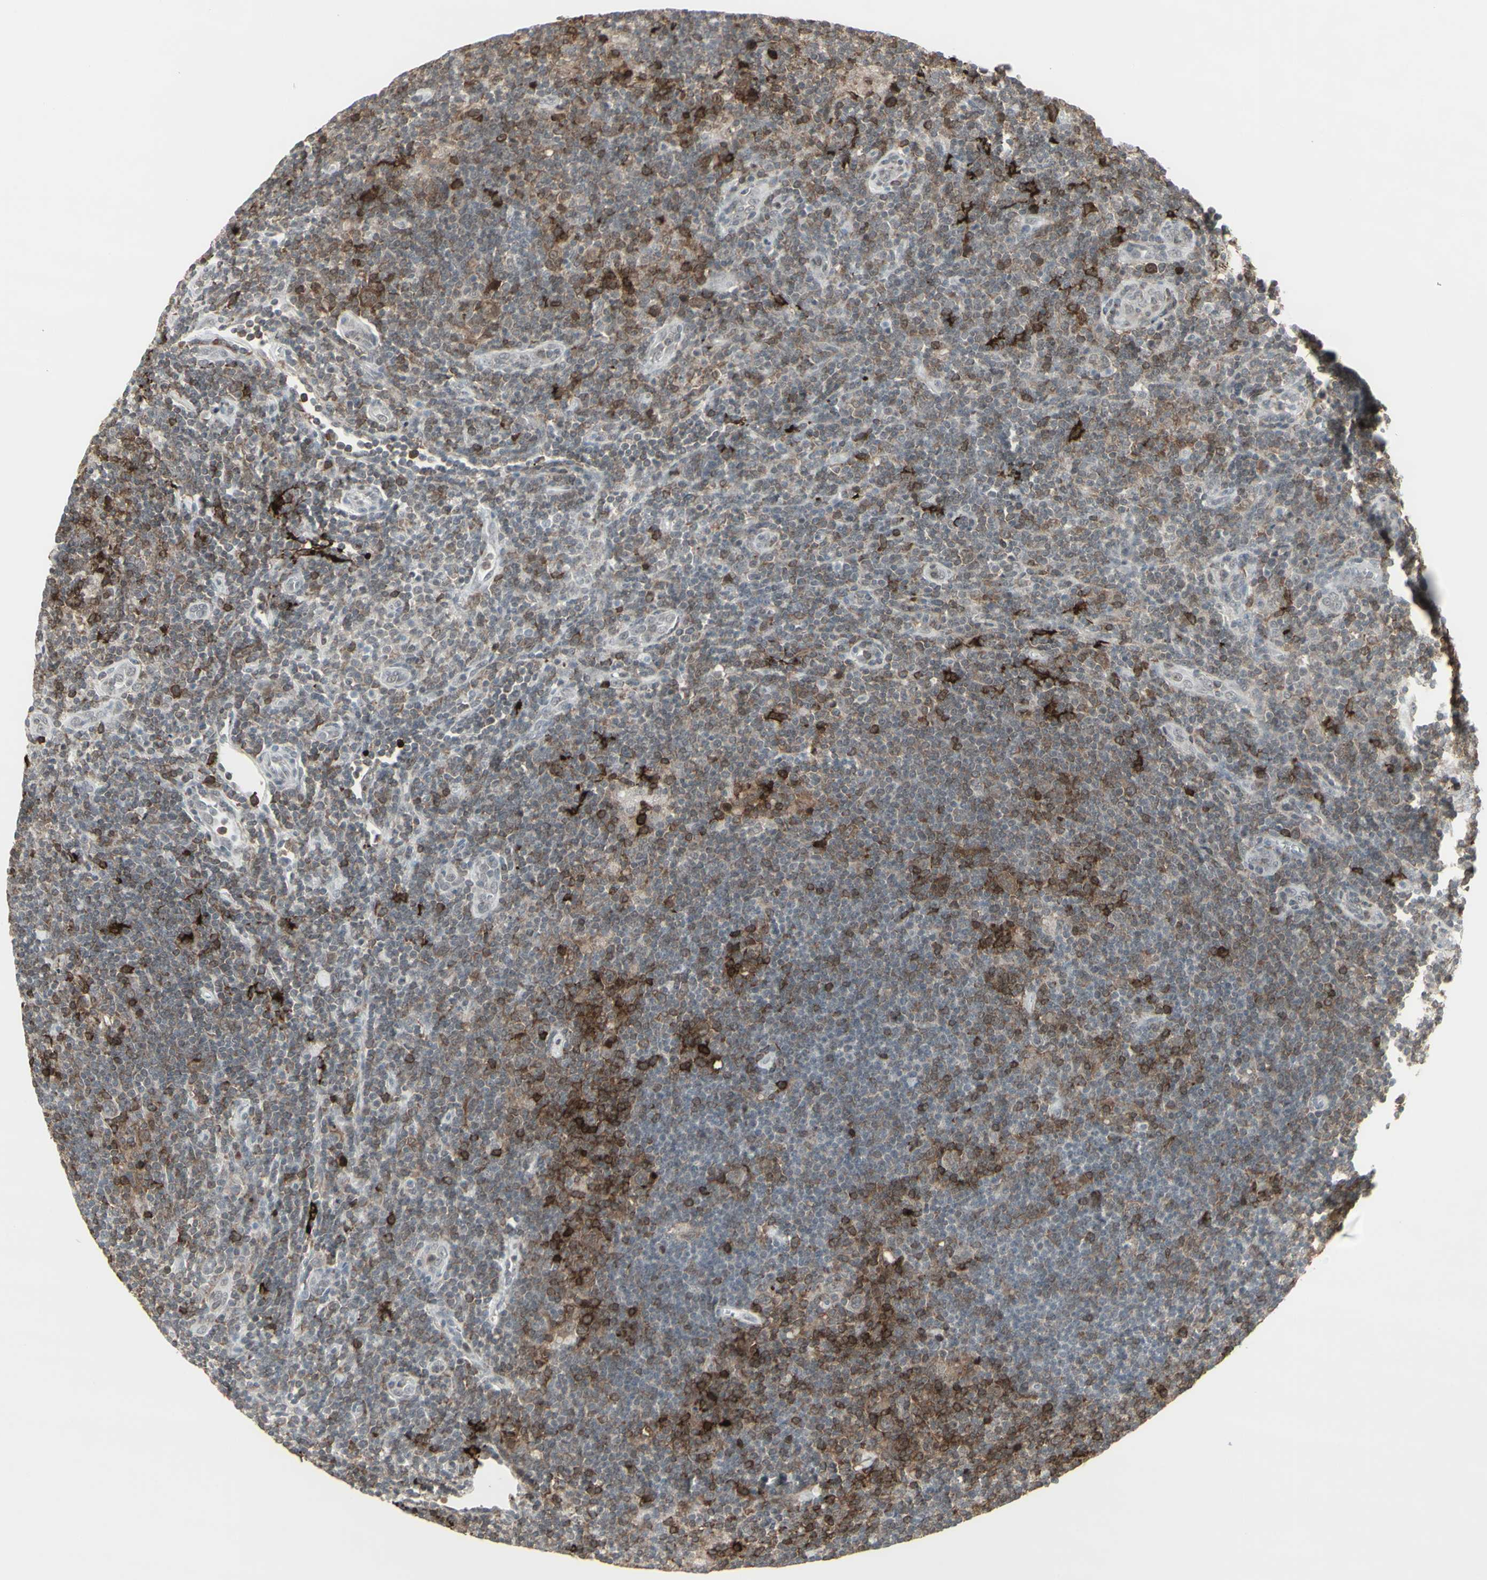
{"staining": {"intensity": "moderate", "quantity": ">75%", "location": "cytoplasmic/membranous"}, "tissue": "lymphoma", "cell_type": "Tumor cells", "image_type": "cancer", "snomed": [{"axis": "morphology", "description": "Hodgkin's disease, NOS"}, {"axis": "topography", "description": "Lymph node"}], "caption": "Immunohistochemical staining of human Hodgkin's disease reveals moderate cytoplasmic/membranous protein staining in approximately >75% of tumor cells.", "gene": "SAMSN1", "patient": {"sex": "female", "age": 57}}